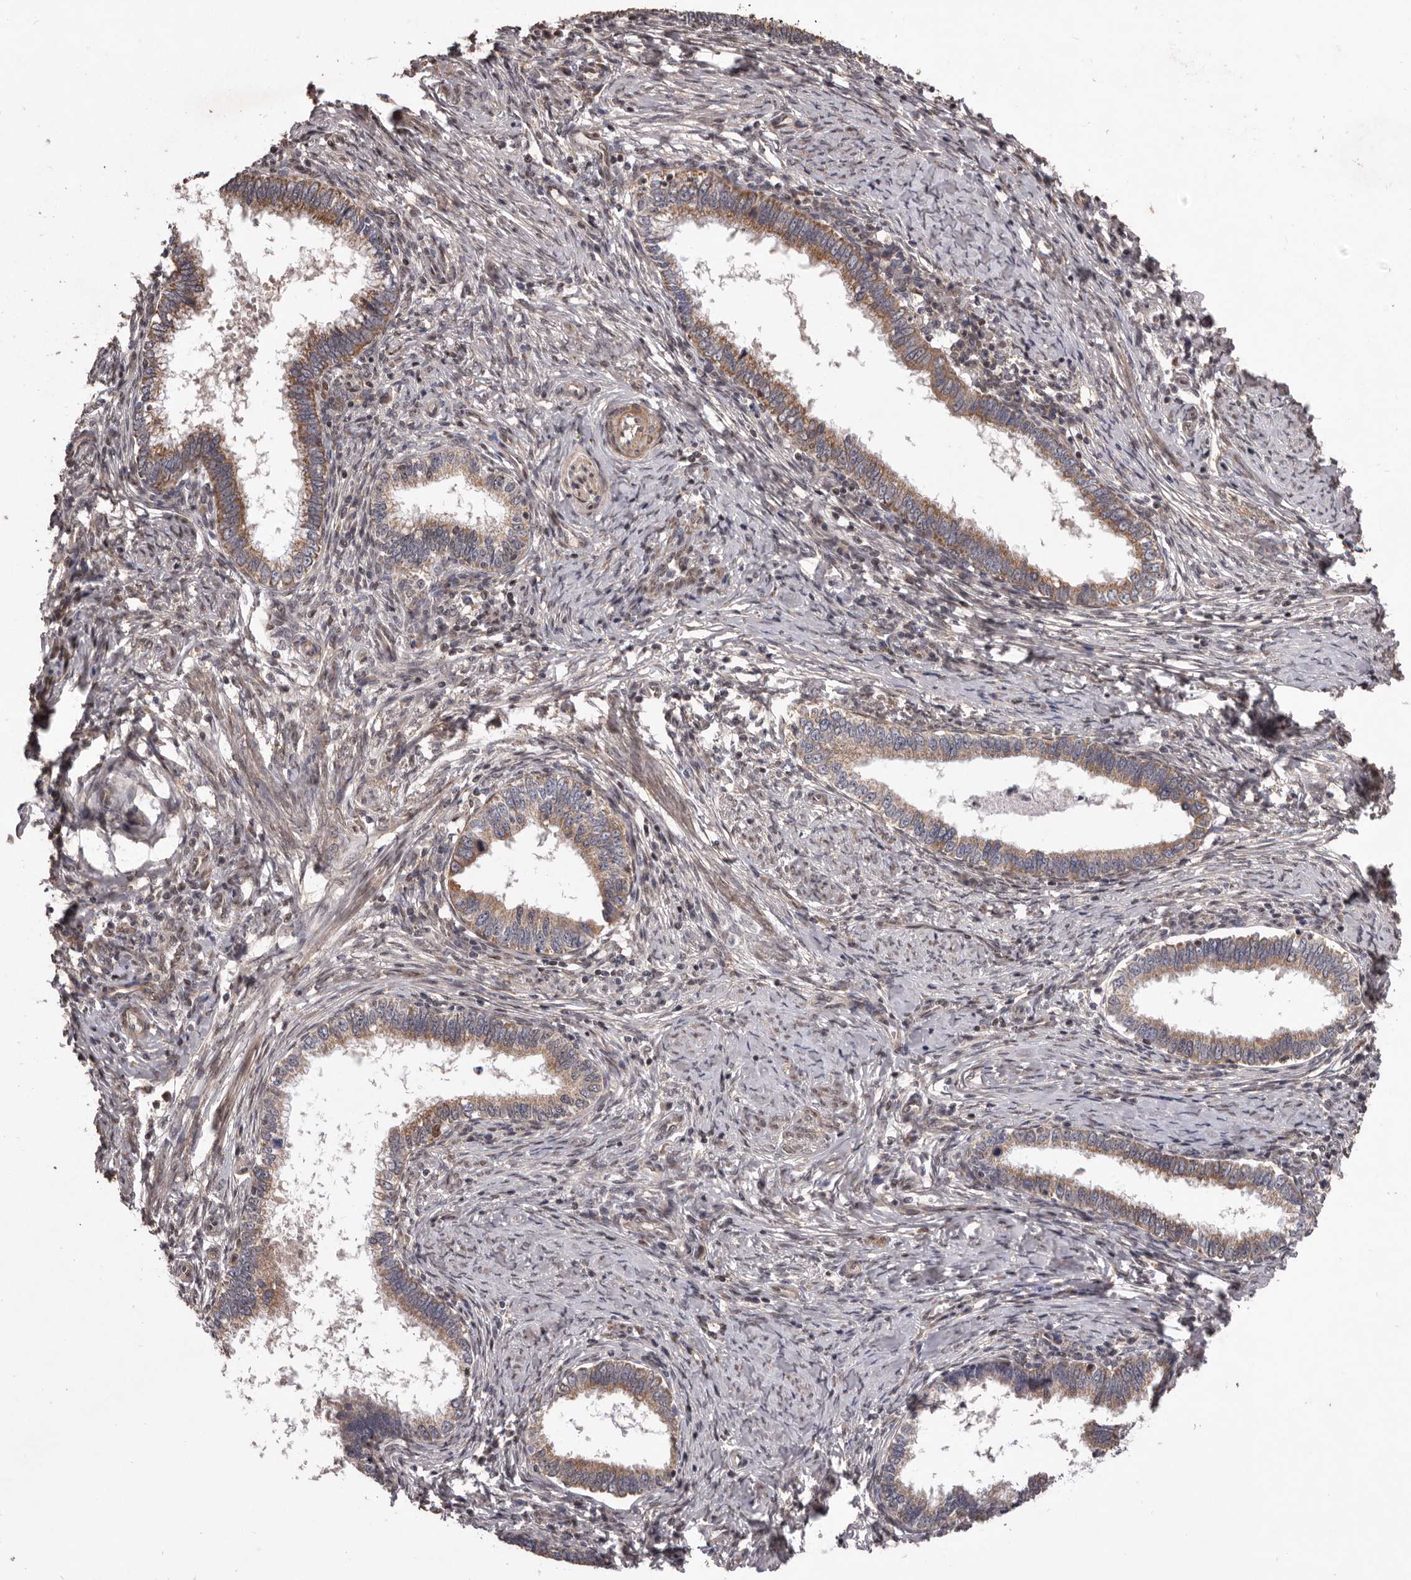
{"staining": {"intensity": "moderate", "quantity": ">75%", "location": "cytoplasmic/membranous"}, "tissue": "cervical cancer", "cell_type": "Tumor cells", "image_type": "cancer", "snomed": [{"axis": "morphology", "description": "Adenocarcinoma, NOS"}, {"axis": "topography", "description": "Cervix"}], "caption": "Tumor cells show medium levels of moderate cytoplasmic/membranous expression in approximately >75% of cells in cervical cancer. (Stains: DAB (3,3'-diaminobenzidine) in brown, nuclei in blue, Microscopy: brightfield microscopy at high magnification).", "gene": "CELF3", "patient": {"sex": "female", "age": 36}}